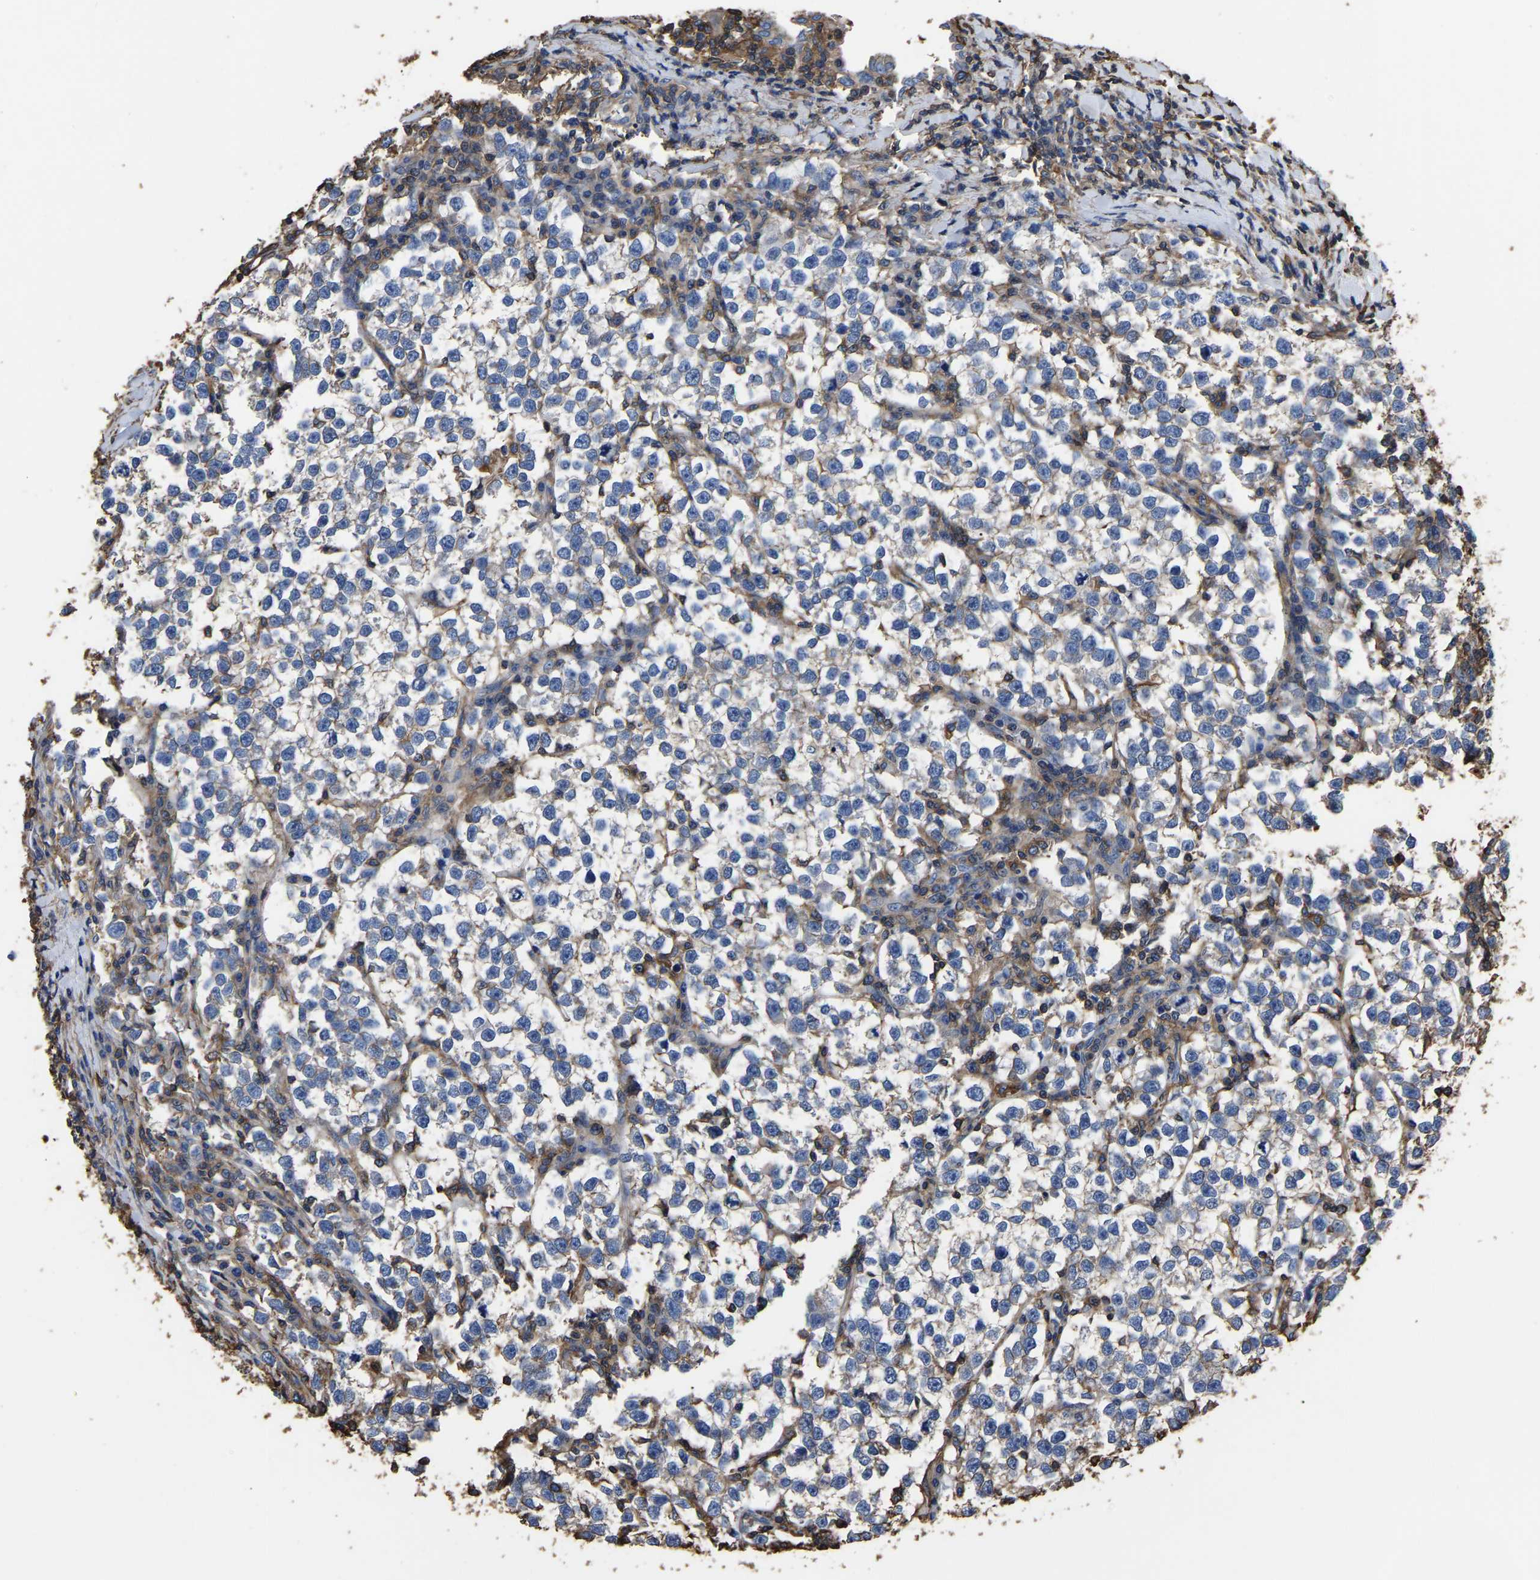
{"staining": {"intensity": "weak", "quantity": "<25%", "location": "cytoplasmic/membranous"}, "tissue": "testis cancer", "cell_type": "Tumor cells", "image_type": "cancer", "snomed": [{"axis": "morphology", "description": "Normal tissue, NOS"}, {"axis": "morphology", "description": "Seminoma, NOS"}, {"axis": "topography", "description": "Testis"}], "caption": "Testis cancer was stained to show a protein in brown. There is no significant staining in tumor cells.", "gene": "ARMT1", "patient": {"sex": "male", "age": 43}}